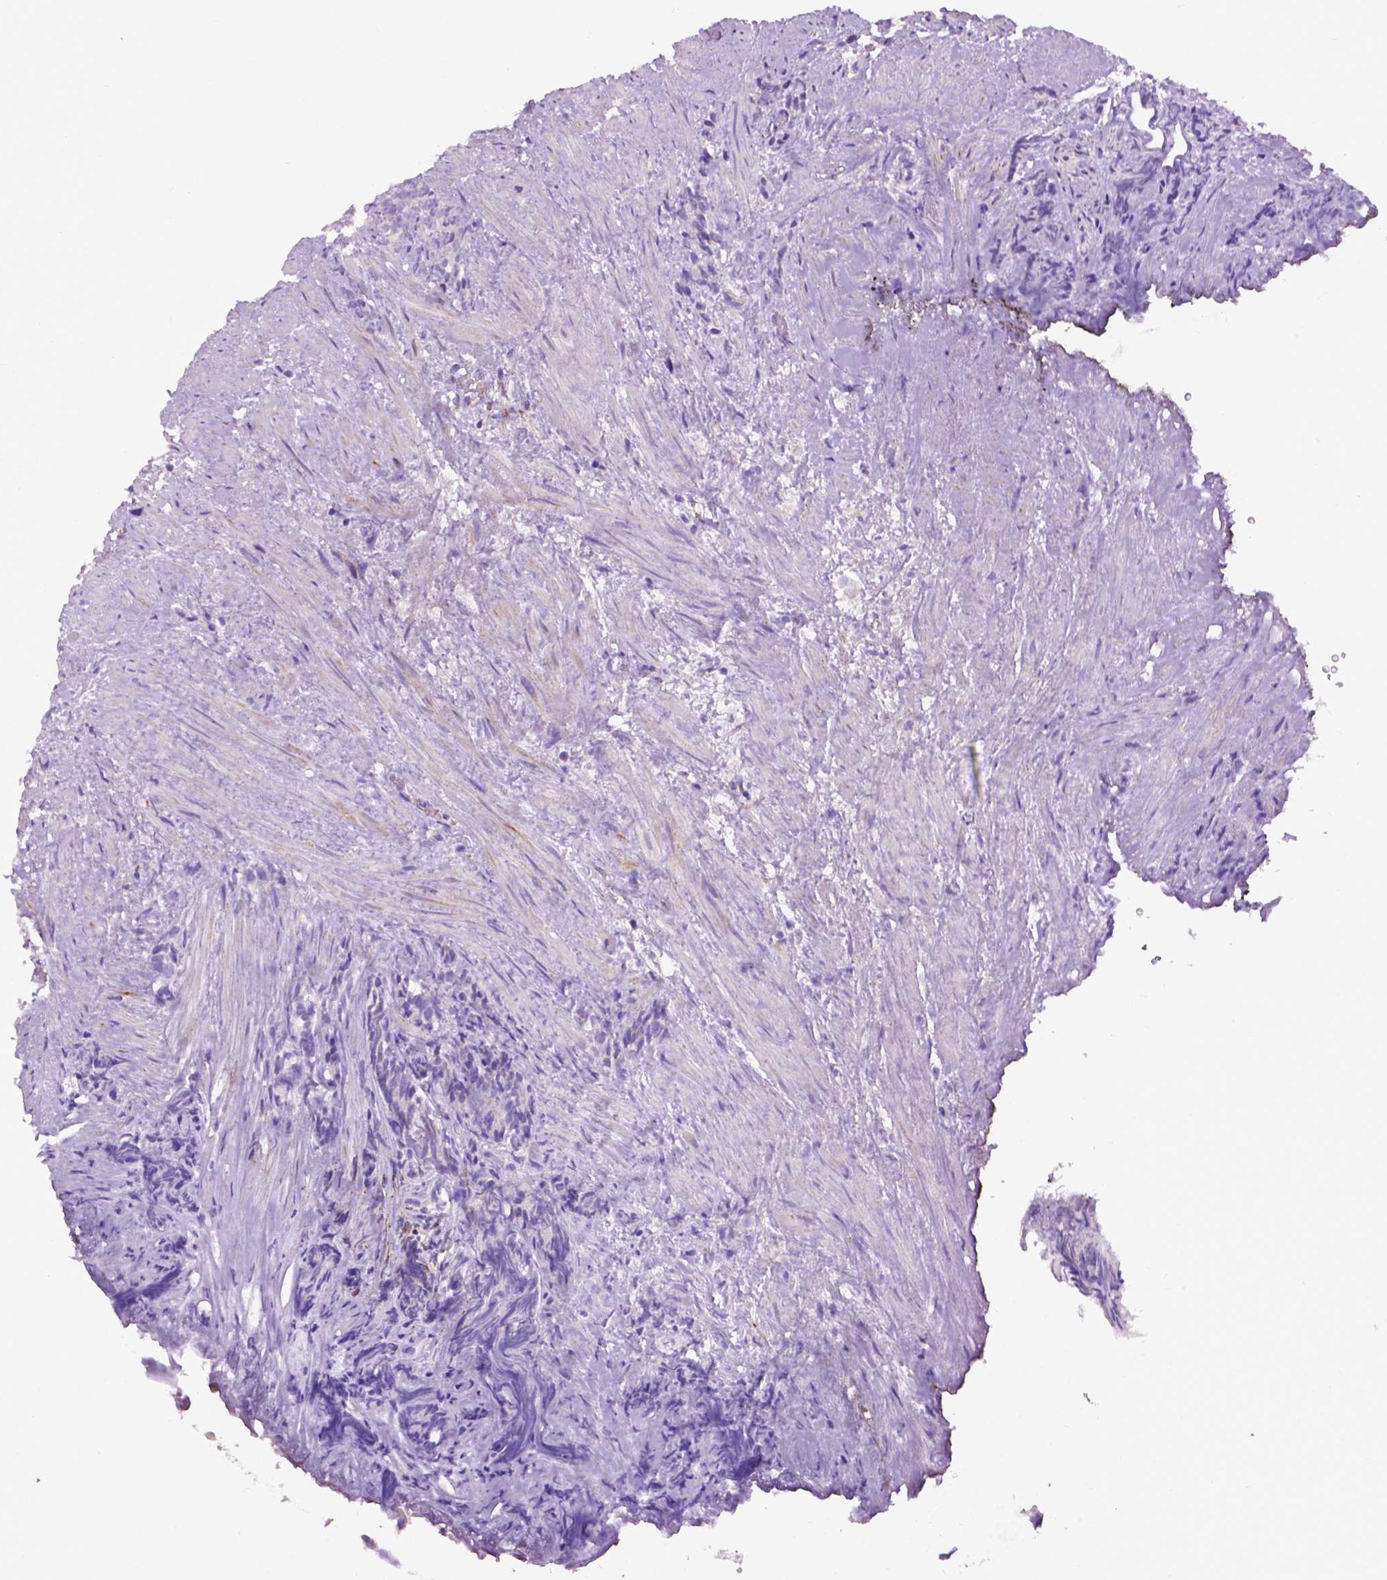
{"staining": {"intensity": "negative", "quantity": "none", "location": "none"}, "tissue": "prostate cancer", "cell_type": "Tumor cells", "image_type": "cancer", "snomed": [{"axis": "morphology", "description": "Adenocarcinoma, High grade"}, {"axis": "topography", "description": "Prostate"}], "caption": "An immunohistochemistry (IHC) histopathology image of high-grade adenocarcinoma (prostate) is shown. There is no staining in tumor cells of high-grade adenocarcinoma (prostate).", "gene": "TMEM132E", "patient": {"sex": "male", "age": 84}}